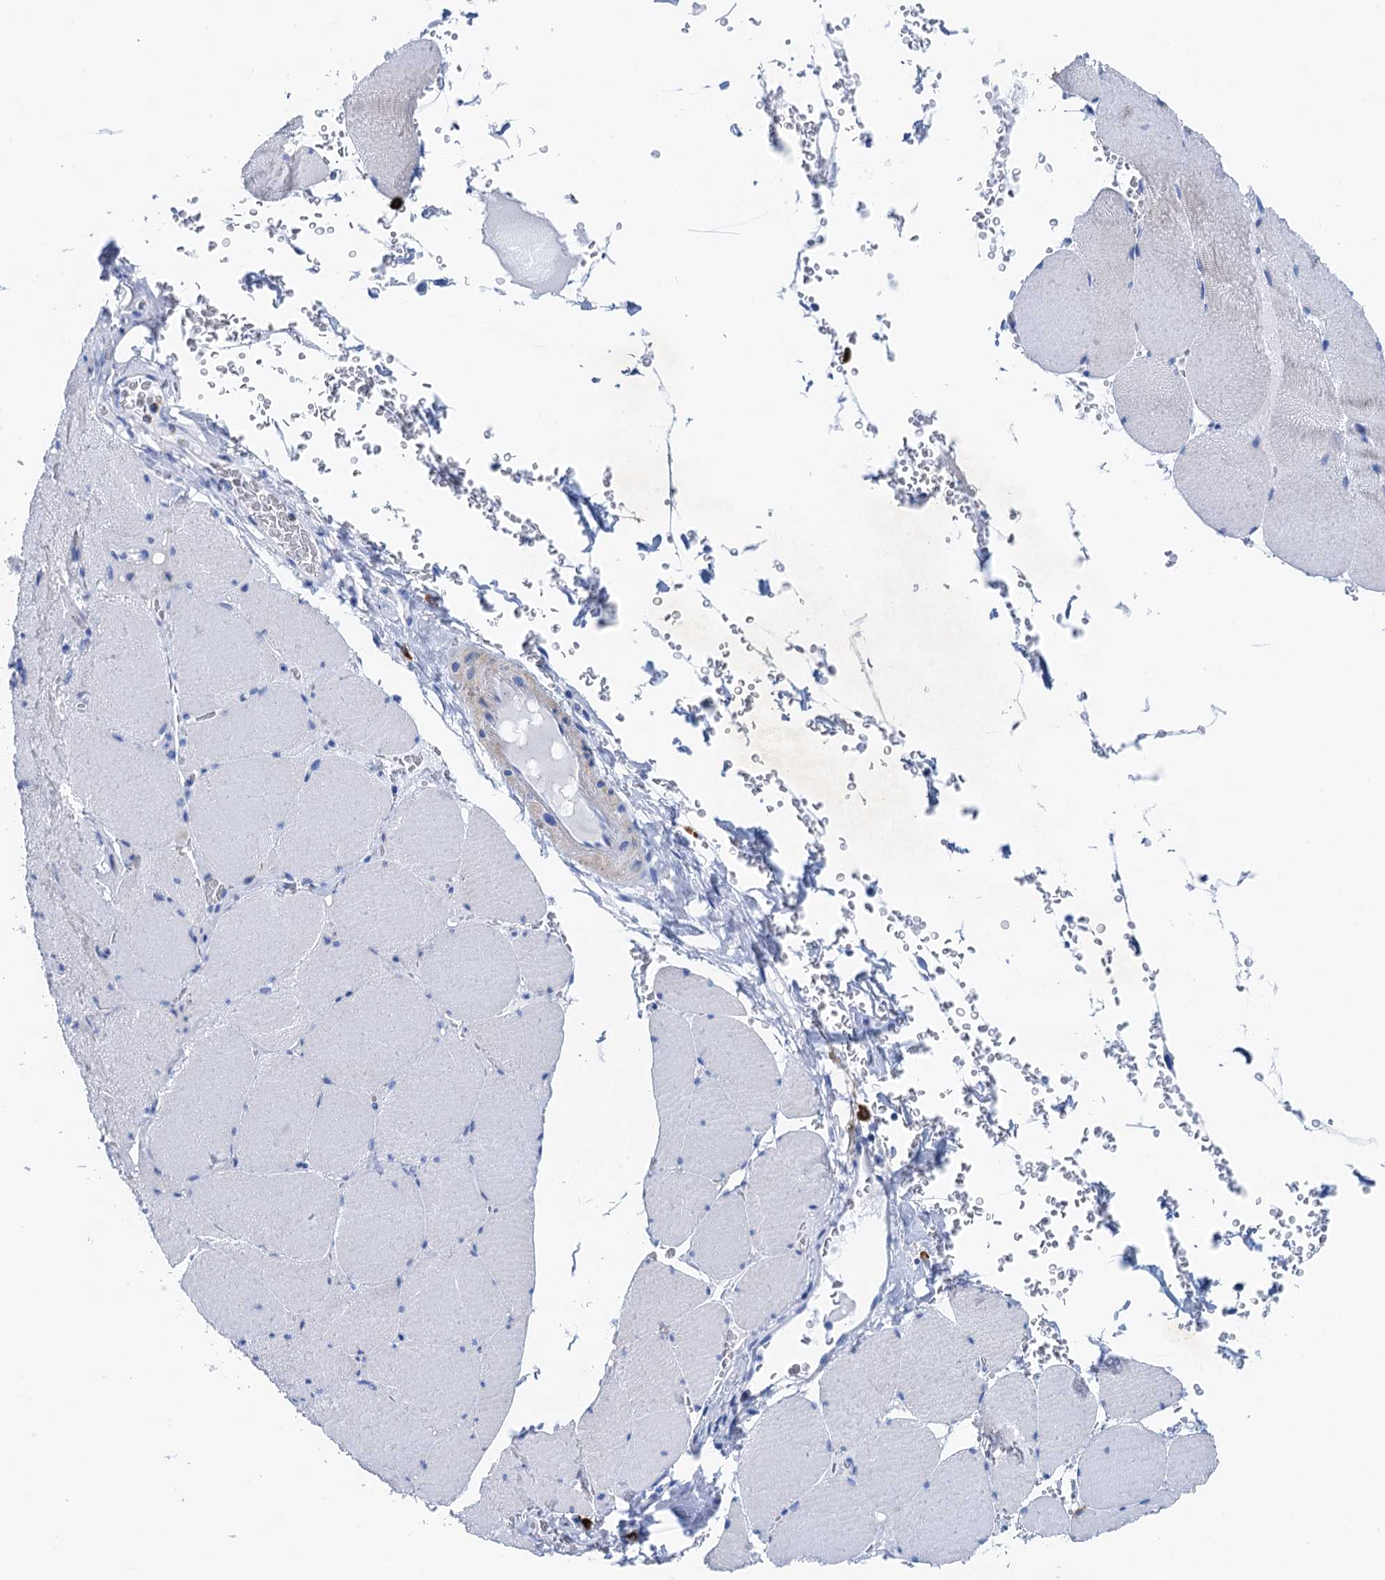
{"staining": {"intensity": "negative", "quantity": "none", "location": "none"}, "tissue": "skeletal muscle", "cell_type": "Myocytes", "image_type": "normal", "snomed": [{"axis": "morphology", "description": "Normal tissue, NOS"}, {"axis": "topography", "description": "Skeletal muscle"}, {"axis": "topography", "description": "Head-Neck"}], "caption": "Skeletal muscle stained for a protein using IHC reveals no expression myocytes.", "gene": "NLRP10", "patient": {"sex": "male", "age": 66}}